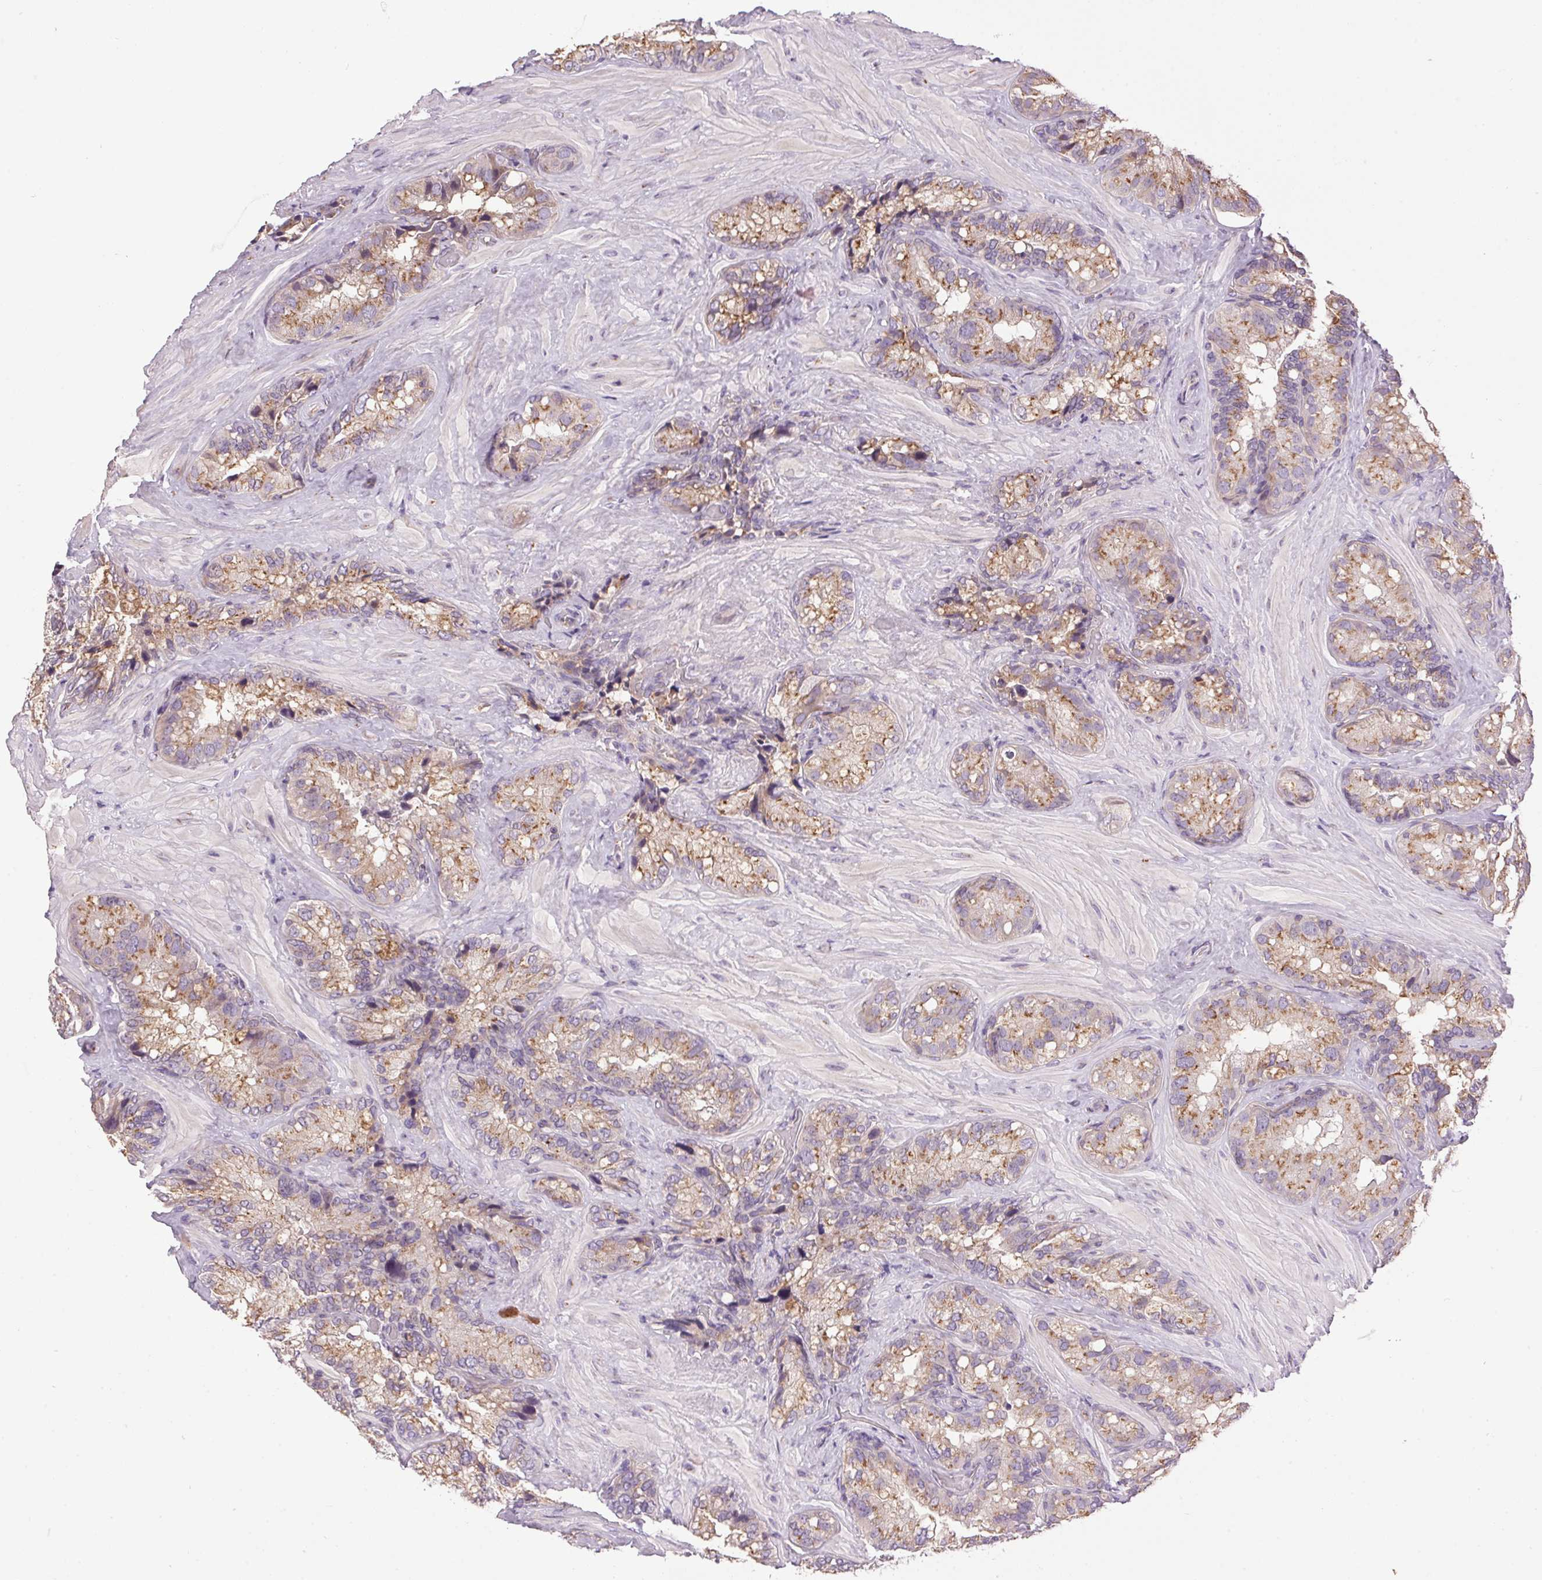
{"staining": {"intensity": "moderate", "quantity": "25%-75%", "location": "cytoplasmic/membranous"}, "tissue": "seminal vesicle", "cell_type": "Glandular cells", "image_type": "normal", "snomed": [{"axis": "morphology", "description": "Normal tissue, NOS"}, {"axis": "topography", "description": "Seminal veicle"}], "caption": "Protein staining of benign seminal vesicle shows moderate cytoplasmic/membranous positivity in about 25%-75% of glandular cells. The staining was performed using DAB, with brown indicating positive protein expression. Nuclei are stained blue with hematoxylin.", "gene": "GOLPH3", "patient": {"sex": "male", "age": 60}}